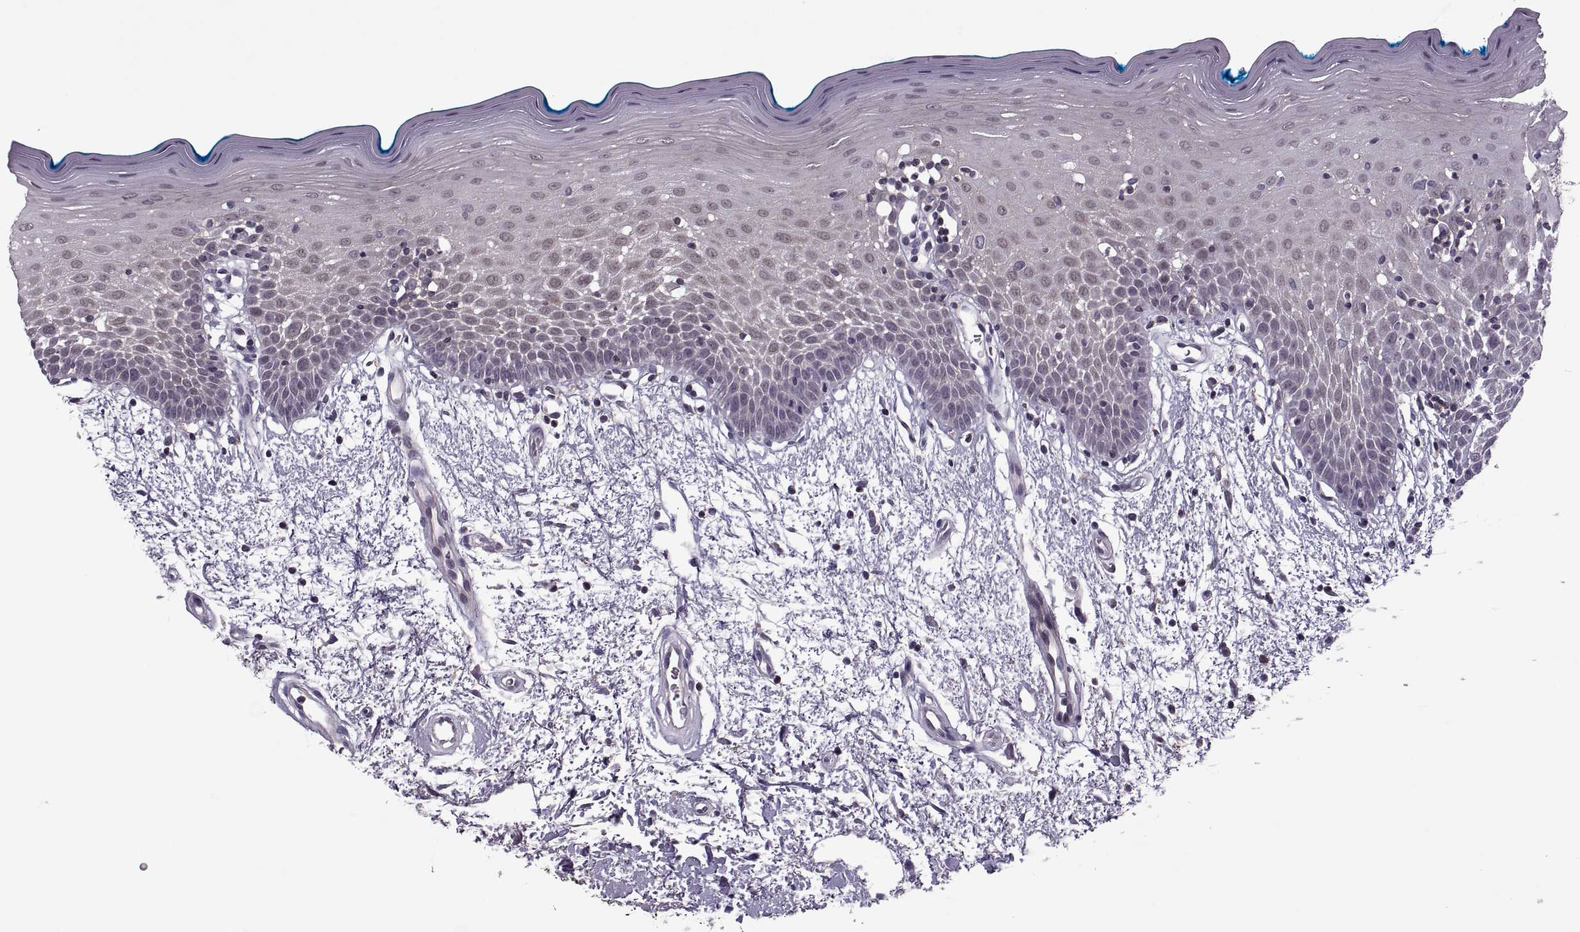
{"staining": {"intensity": "moderate", "quantity": "<25%", "location": "cytoplasmic/membranous"}, "tissue": "oral mucosa", "cell_type": "Squamous epithelial cells", "image_type": "normal", "snomed": [{"axis": "morphology", "description": "Normal tissue, NOS"}, {"axis": "morphology", "description": "Squamous cell carcinoma, NOS"}, {"axis": "topography", "description": "Oral tissue"}, {"axis": "topography", "description": "Head-Neck"}], "caption": "Protein staining of benign oral mucosa demonstrates moderate cytoplasmic/membranous positivity in approximately <25% of squamous epithelial cells.", "gene": "ODF3", "patient": {"sex": "female", "age": 75}}